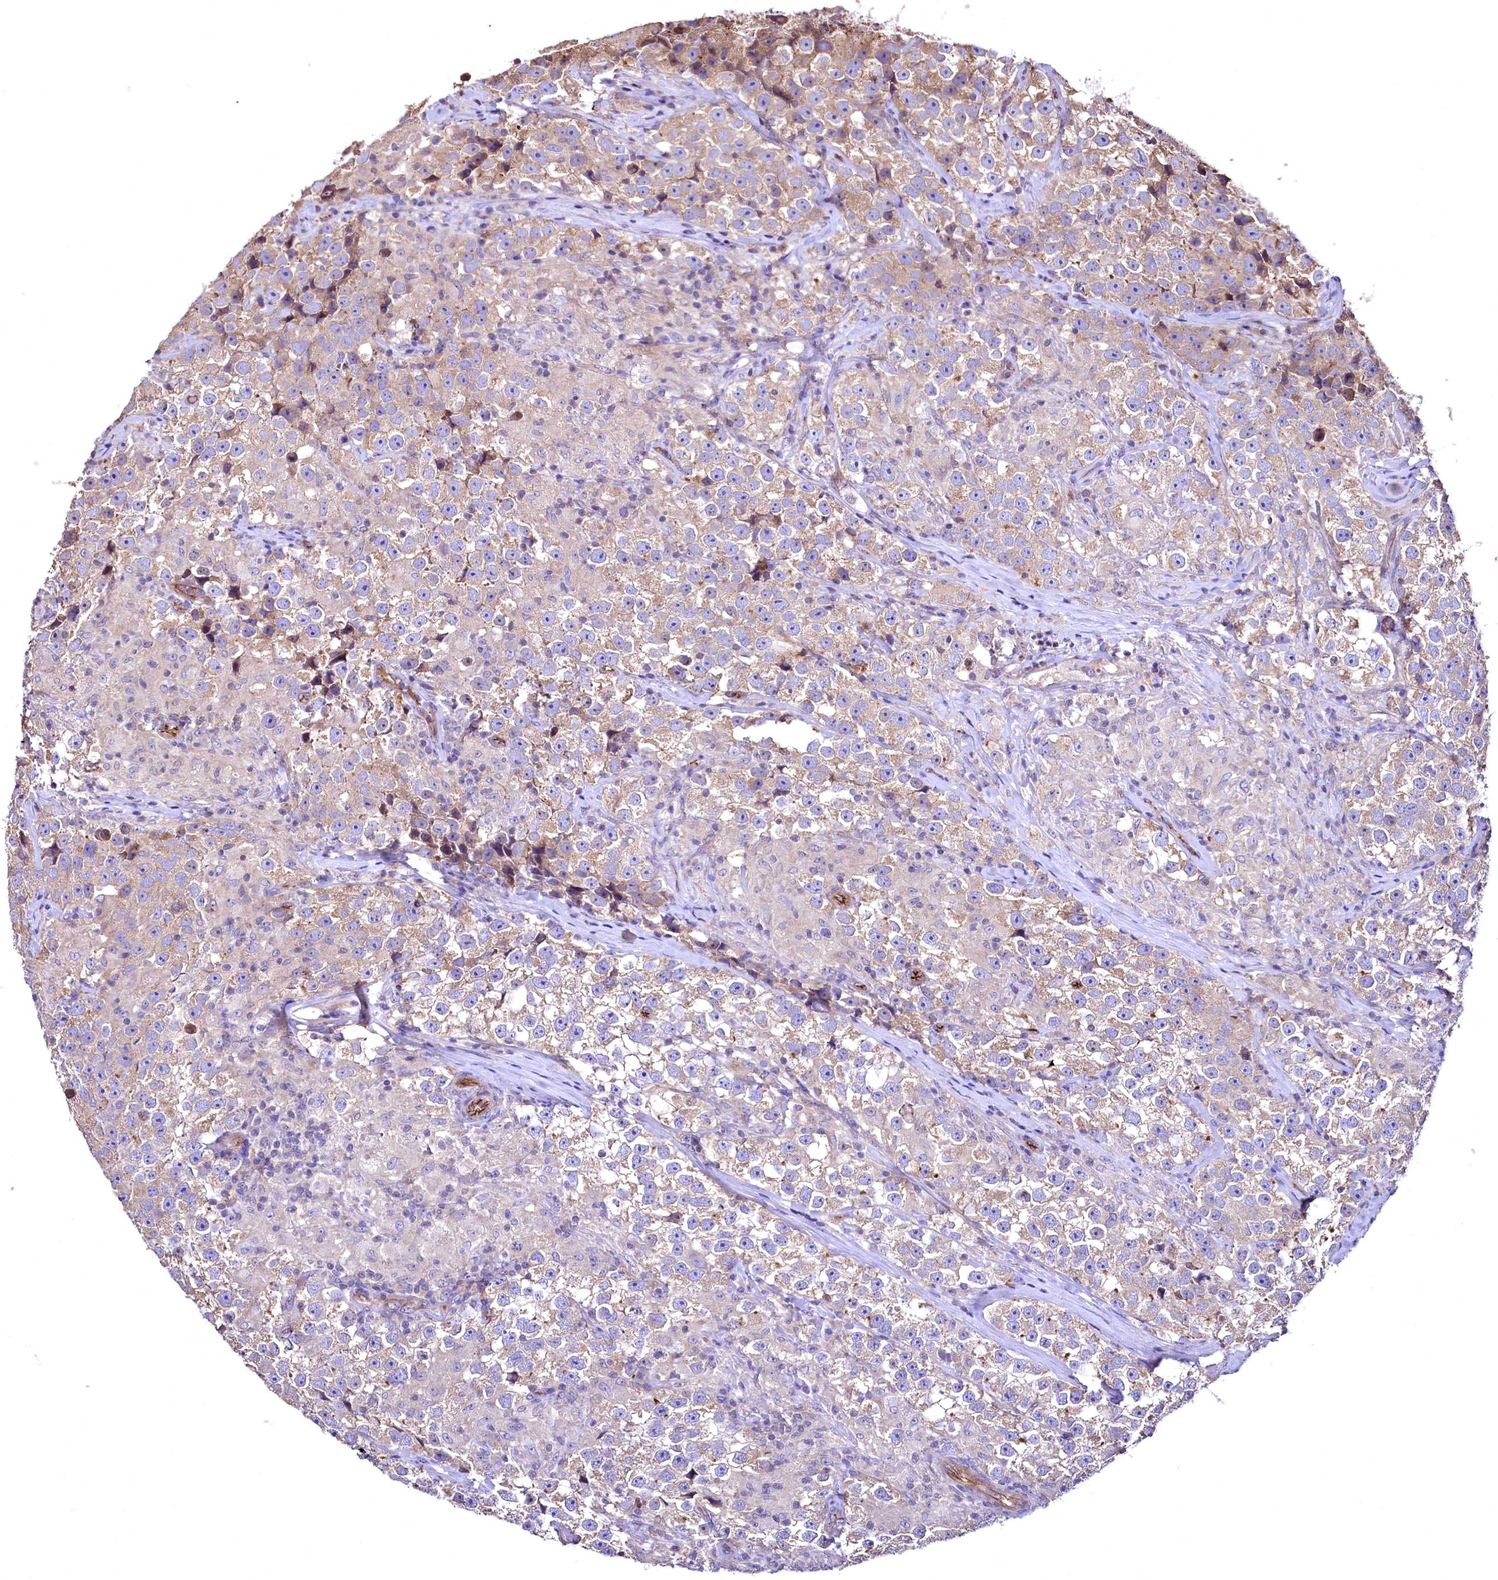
{"staining": {"intensity": "moderate", "quantity": ">75%", "location": "cytoplasmic/membranous"}, "tissue": "testis cancer", "cell_type": "Tumor cells", "image_type": "cancer", "snomed": [{"axis": "morphology", "description": "Seminoma, NOS"}, {"axis": "topography", "description": "Testis"}], "caption": "This photomicrograph exhibits seminoma (testis) stained with immunohistochemistry (IHC) to label a protein in brown. The cytoplasmic/membranous of tumor cells show moderate positivity for the protein. Nuclei are counter-stained blue.", "gene": "TBCEL", "patient": {"sex": "male", "age": 46}}